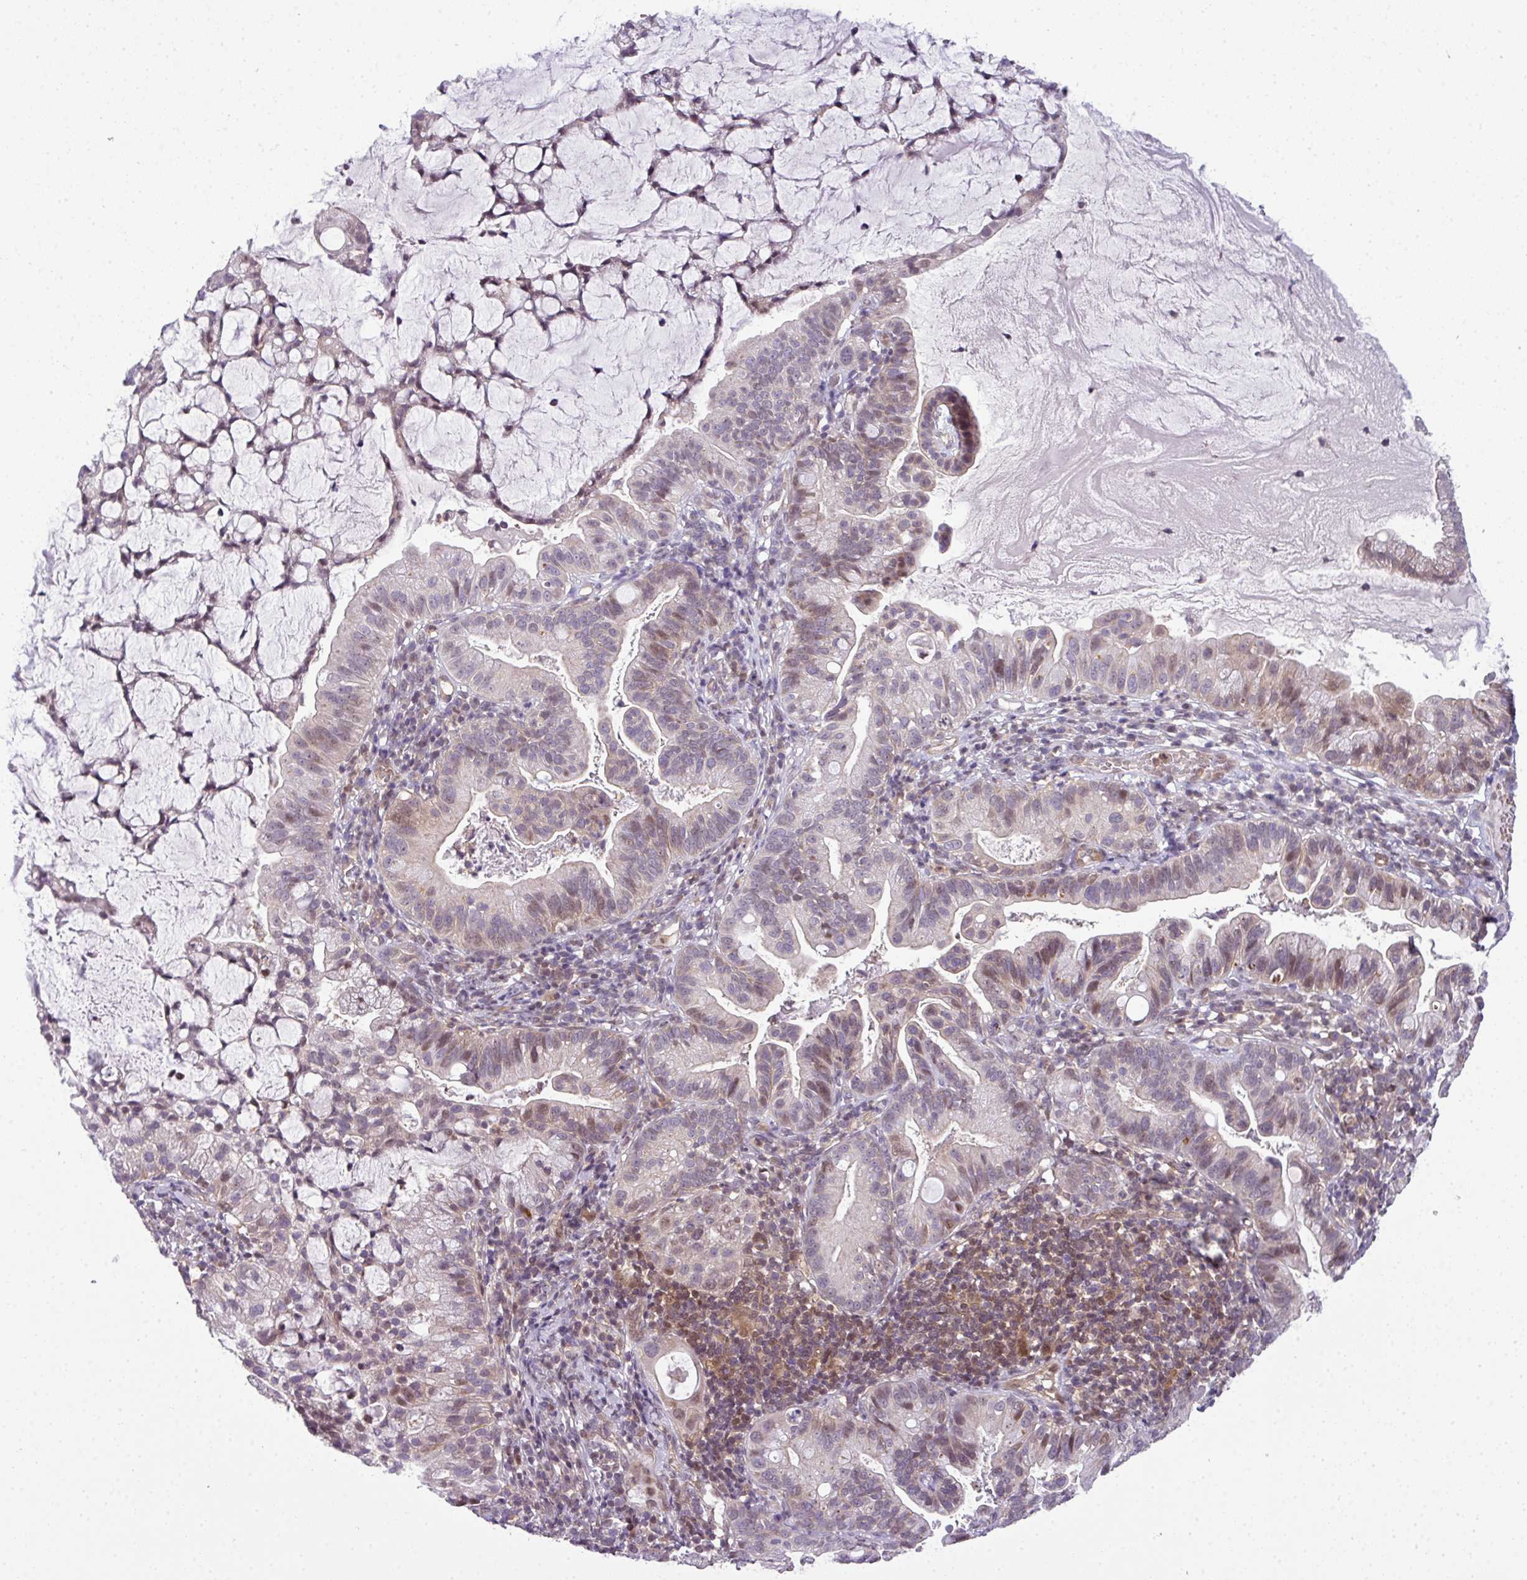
{"staining": {"intensity": "moderate", "quantity": "25%-75%", "location": "nuclear"}, "tissue": "cervical cancer", "cell_type": "Tumor cells", "image_type": "cancer", "snomed": [{"axis": "morphology", "description": "Adenocarcinoma, NOS"}, {"axis": "topography", "description": "Cervix"}], "caption": "Human cervical adenocarcinoma stained for a protein (brown) displays moderate nuclear positive expression in about 25%-75% of tumor cells.", "gene": "STAT5A", "patient": {"sex": "female", "age": 41}}